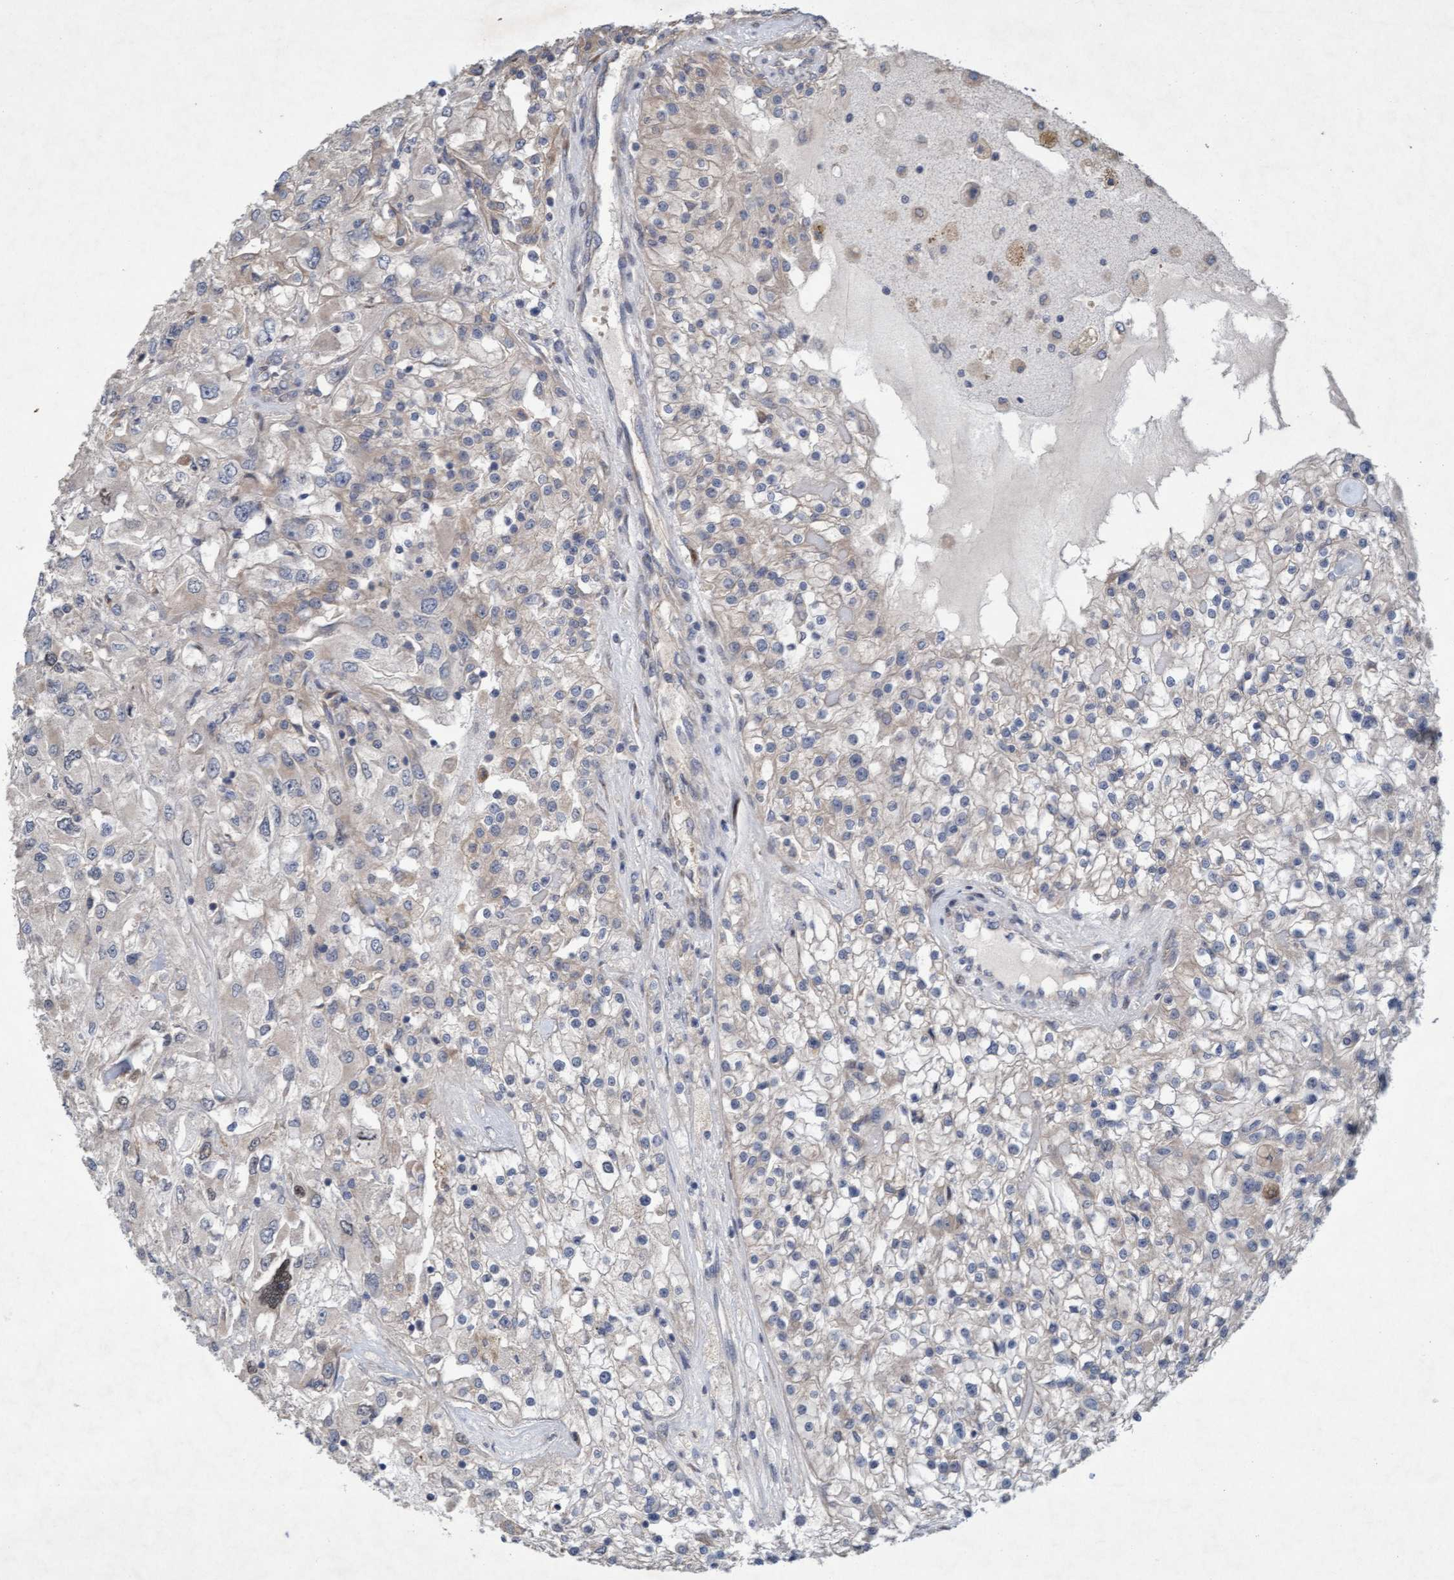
{"staining": {"intensity": "weak", "quantity": "<25%", "location": "cytoplasmic/membranous"}, "tissue": "renal cancer", "cell_type": "Tumor cells", "image_type": "cancer", "snomed": [{"axis": "morphology", "description": "Adenocarcinoma, NOS"}, {"axis": "topography", "description": "Kidney"}], "caption": "A high-resolution photomicrograph shows IHC staining of adenocarcinoma (renal), which exhibits no significant positivity in tumor cells. (Stains: DAB IHC with hematoxylin counter stain, Microscopy: brightfield microscopy at high magnification).", "gene": "DDHD2", "patient": {"sex": "female", "age": 52}}